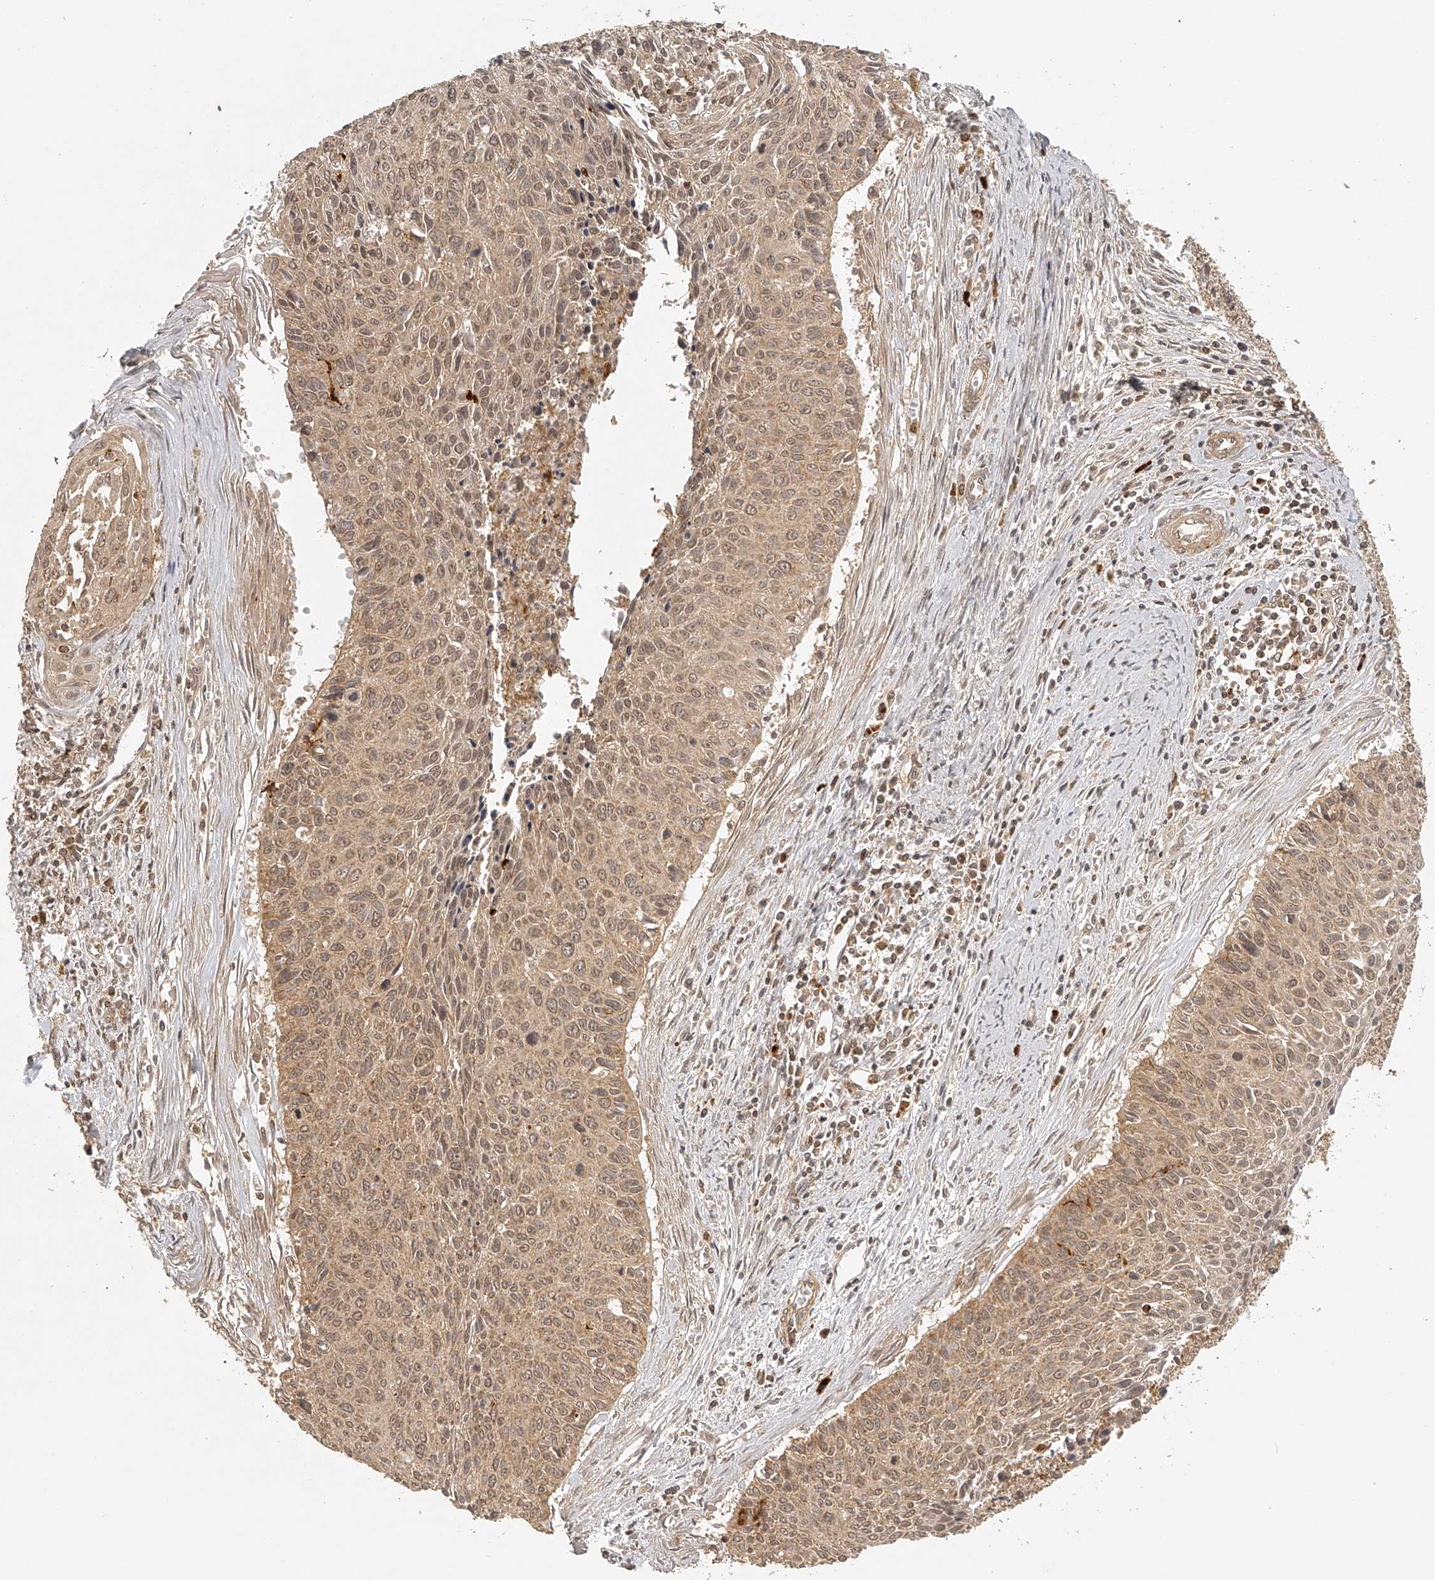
{"staining": {"intensity": "moderate", "quantity": ">75%", "location": "cytoplasmic/membranous,nuclear"}, "tissue": "cervical cancer", "cell_type": "Tumor cells", "image_type": "cancer", "snomed": [{"axis": "morphology", "description": "Squamous cell carcinoma, NOS"}, {"axis": "topography", "description": "Cervix"}], "caption": "Brown immunohistochemical staining in human cervical cancer displays moderate cytoplasmic/membranous and nuclear positivity in about >75% of tumor cells.", "gene": "BCL2L11", "patient": {"sex": "female", "age": 55}}